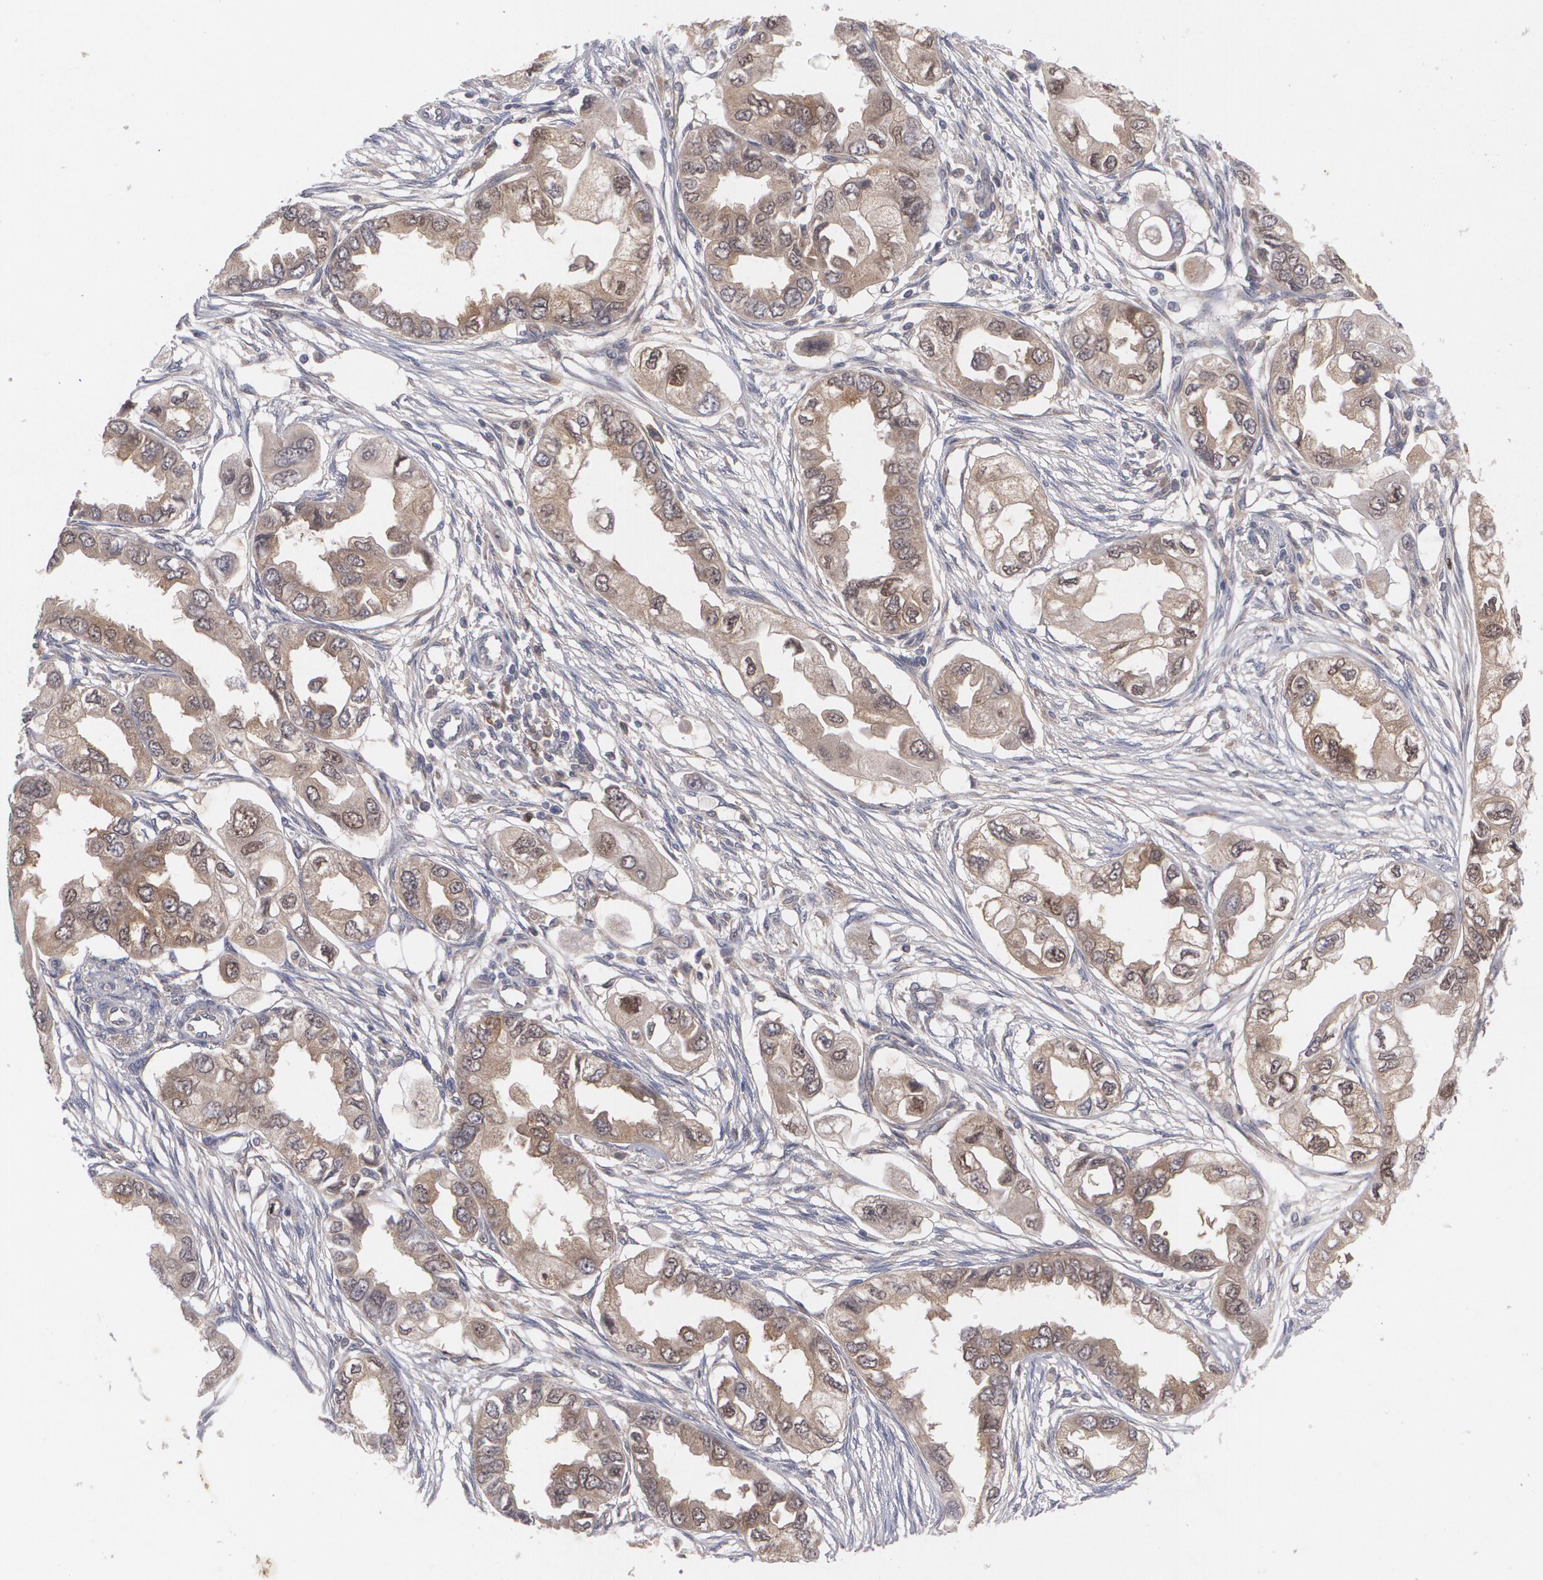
{"staining": {"intensity": "weak", "quantity": ">75%", "location": "cytoplasmic/membranous"}, "tissue": "endometrial cancer", "cell_type": "Tumor cells", "image_type": "cancer", "snomed": [{"axis": "morphology", "description": "Adenocarcinoma, NOS"}, {"axis": "topography", "description": "Endometrium"}], "caption": "Protein expression by IHC displays weak cytoplasmic/membranous expression in approximately >75% of tumor cells in adenocarcinoma (endometrial).", "gene": "HTT", "patient": {"sex": "female", "age": 67}}